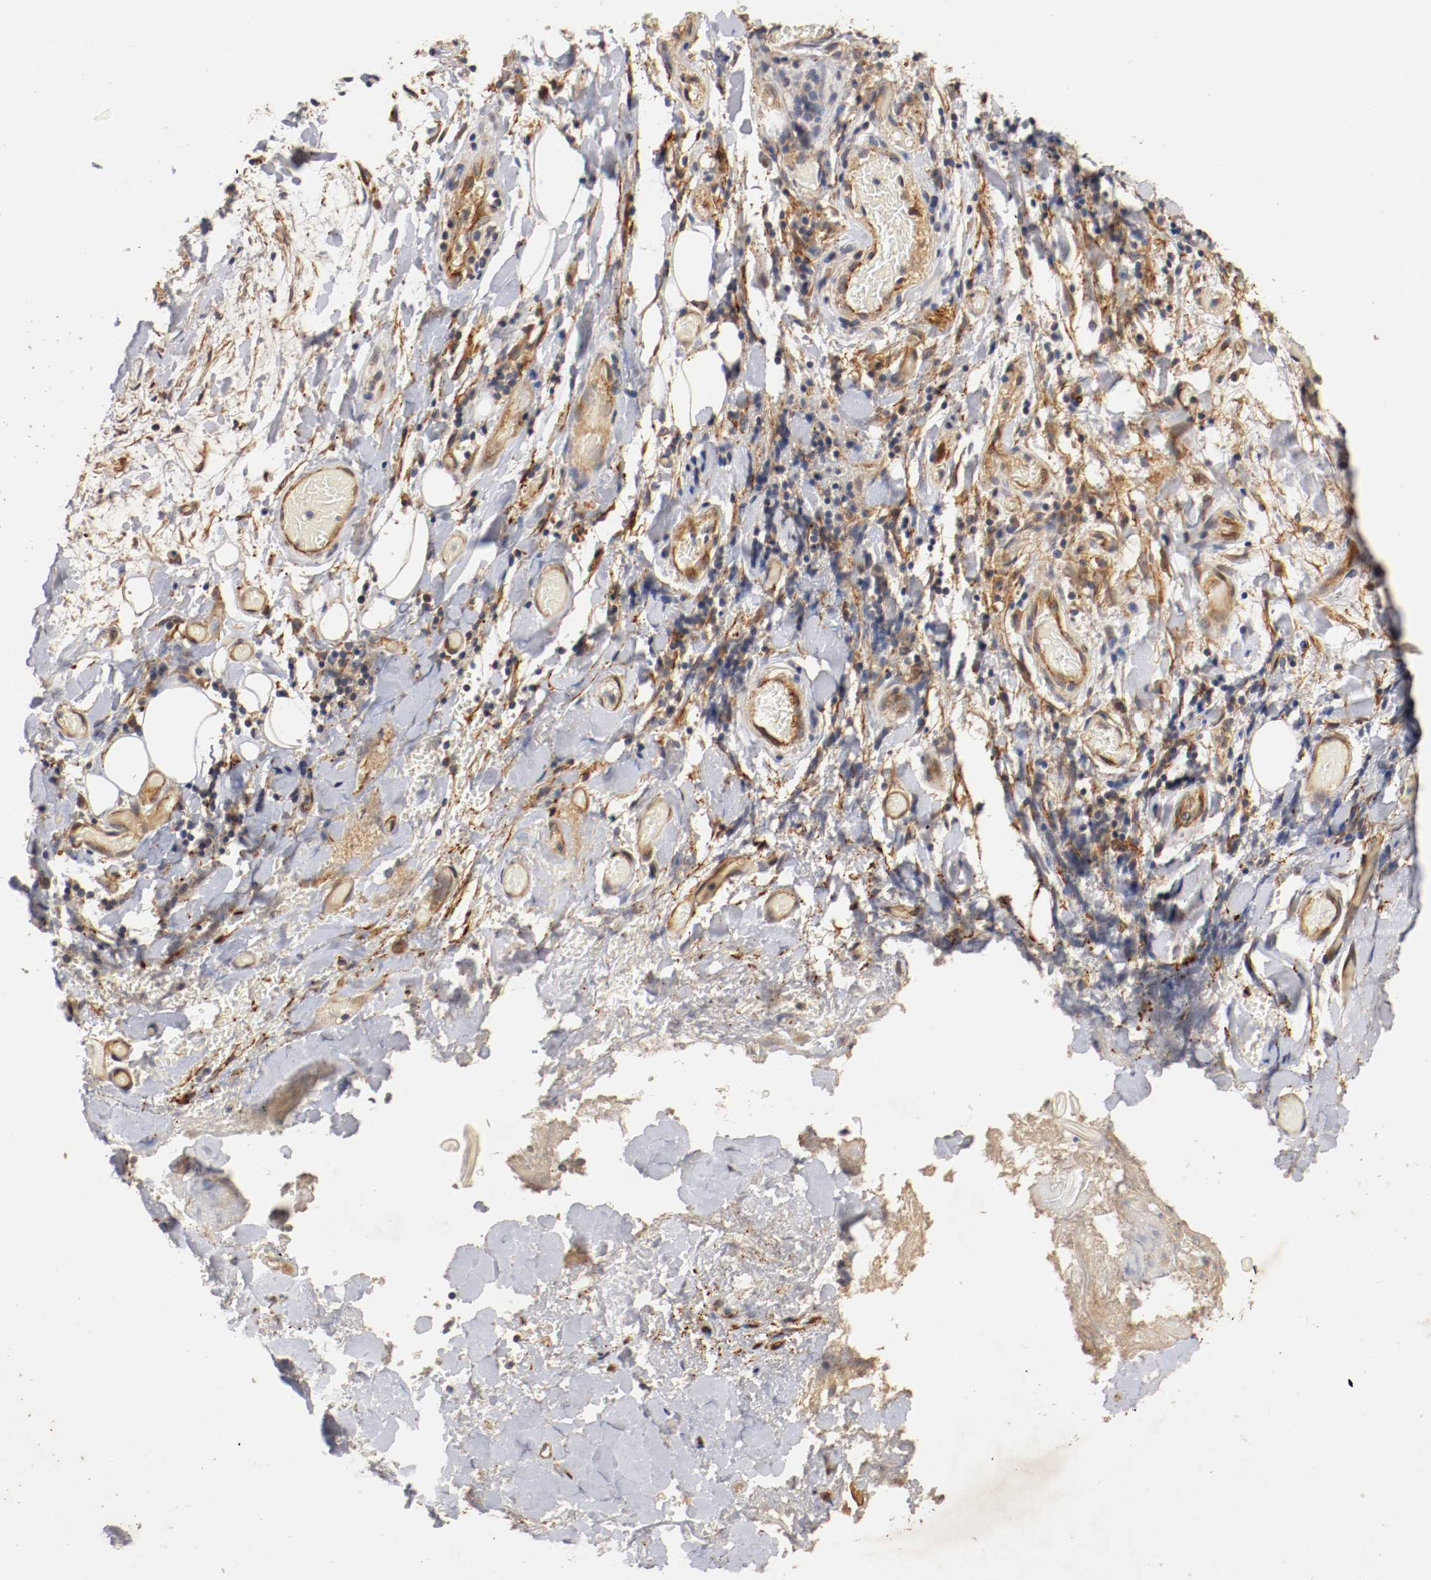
{"staining": {"intensity": "moderate", "quantity": ">75%", "location": "cytoplasmic/membranous"}, "tissue": "adipose tissue", "cell_type": "Adipocytes", "image_type": "normal", "snomed": [{"axis": "morphology", "description": "Normal tissue, NOS"}, {"axis": "morphology", "description": "Cholangiocarcinoma"}, {"axis": "topography", "description": "Liver"}, {"axis": "topography", "description": "Peripheral nerve tissue"}], "caption": "Adipocytes reveal moderate cytoplasmic/membranous staining in approximately >75% of cells in benign adipose tissue. Immunohistochemistry stains the protein in brown and the nuclei are stained blue.", "gene": "TYK2", "patient": {"sex": "male", "age": 50}}